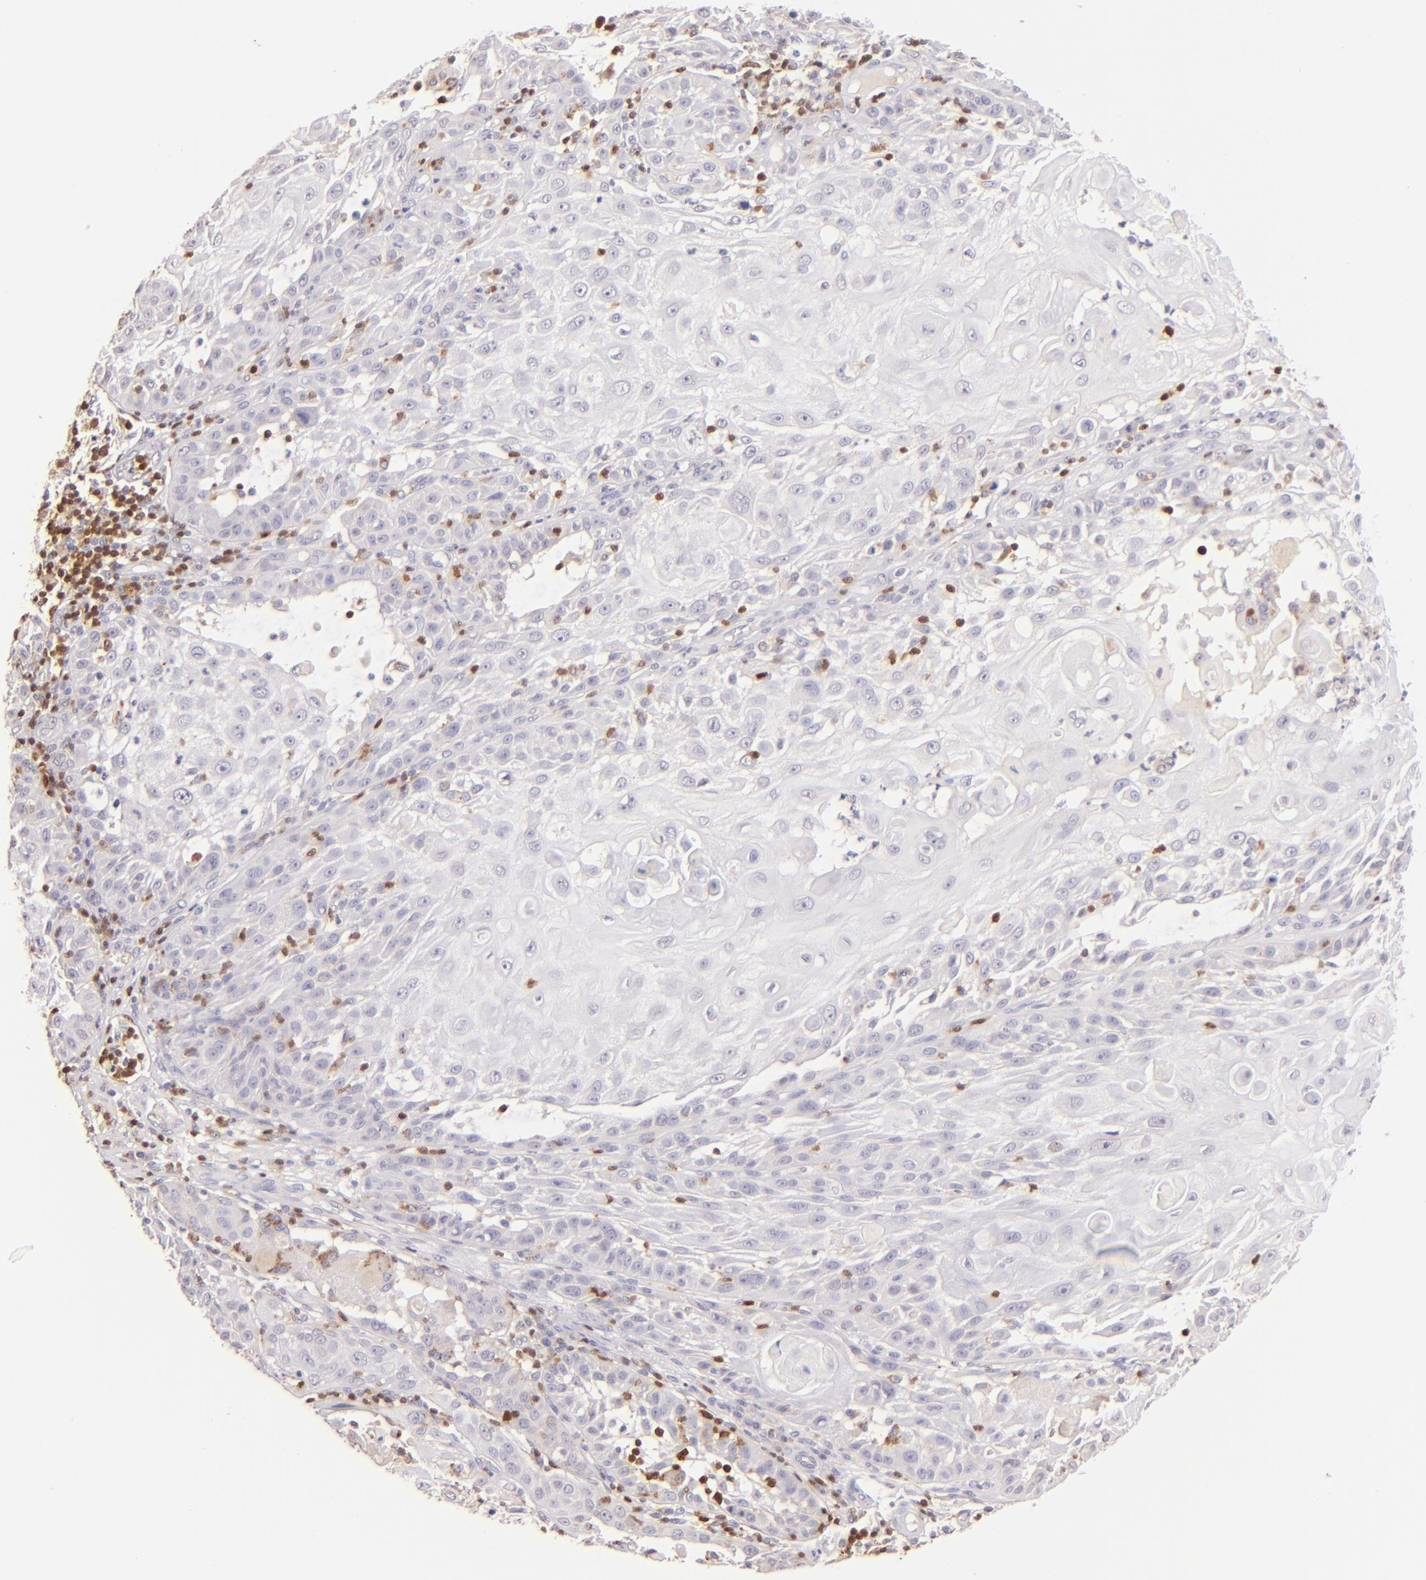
{"staining": {"intensity": "negative", "quantity": "none", "location": "none"}, "tissue": "skin cancer", "cell_type": "Tumor cells", "image_type": "cancer", "snomed": [{"axis": "morphology", "description": "Squamous cell carcinoma, NOS"}, {"axis": "topography", "description": "Skin"}], "caption": "Immunohistochemistry image of neoplastic tissue: human skin squamous cell carcinoma stained with DAB (3,3'-diaminobenzidine) exhibits no significant protein positivity in tumor cells.", "gene": "ZAP70", "patient": {"sex": "female", "age": 89}}